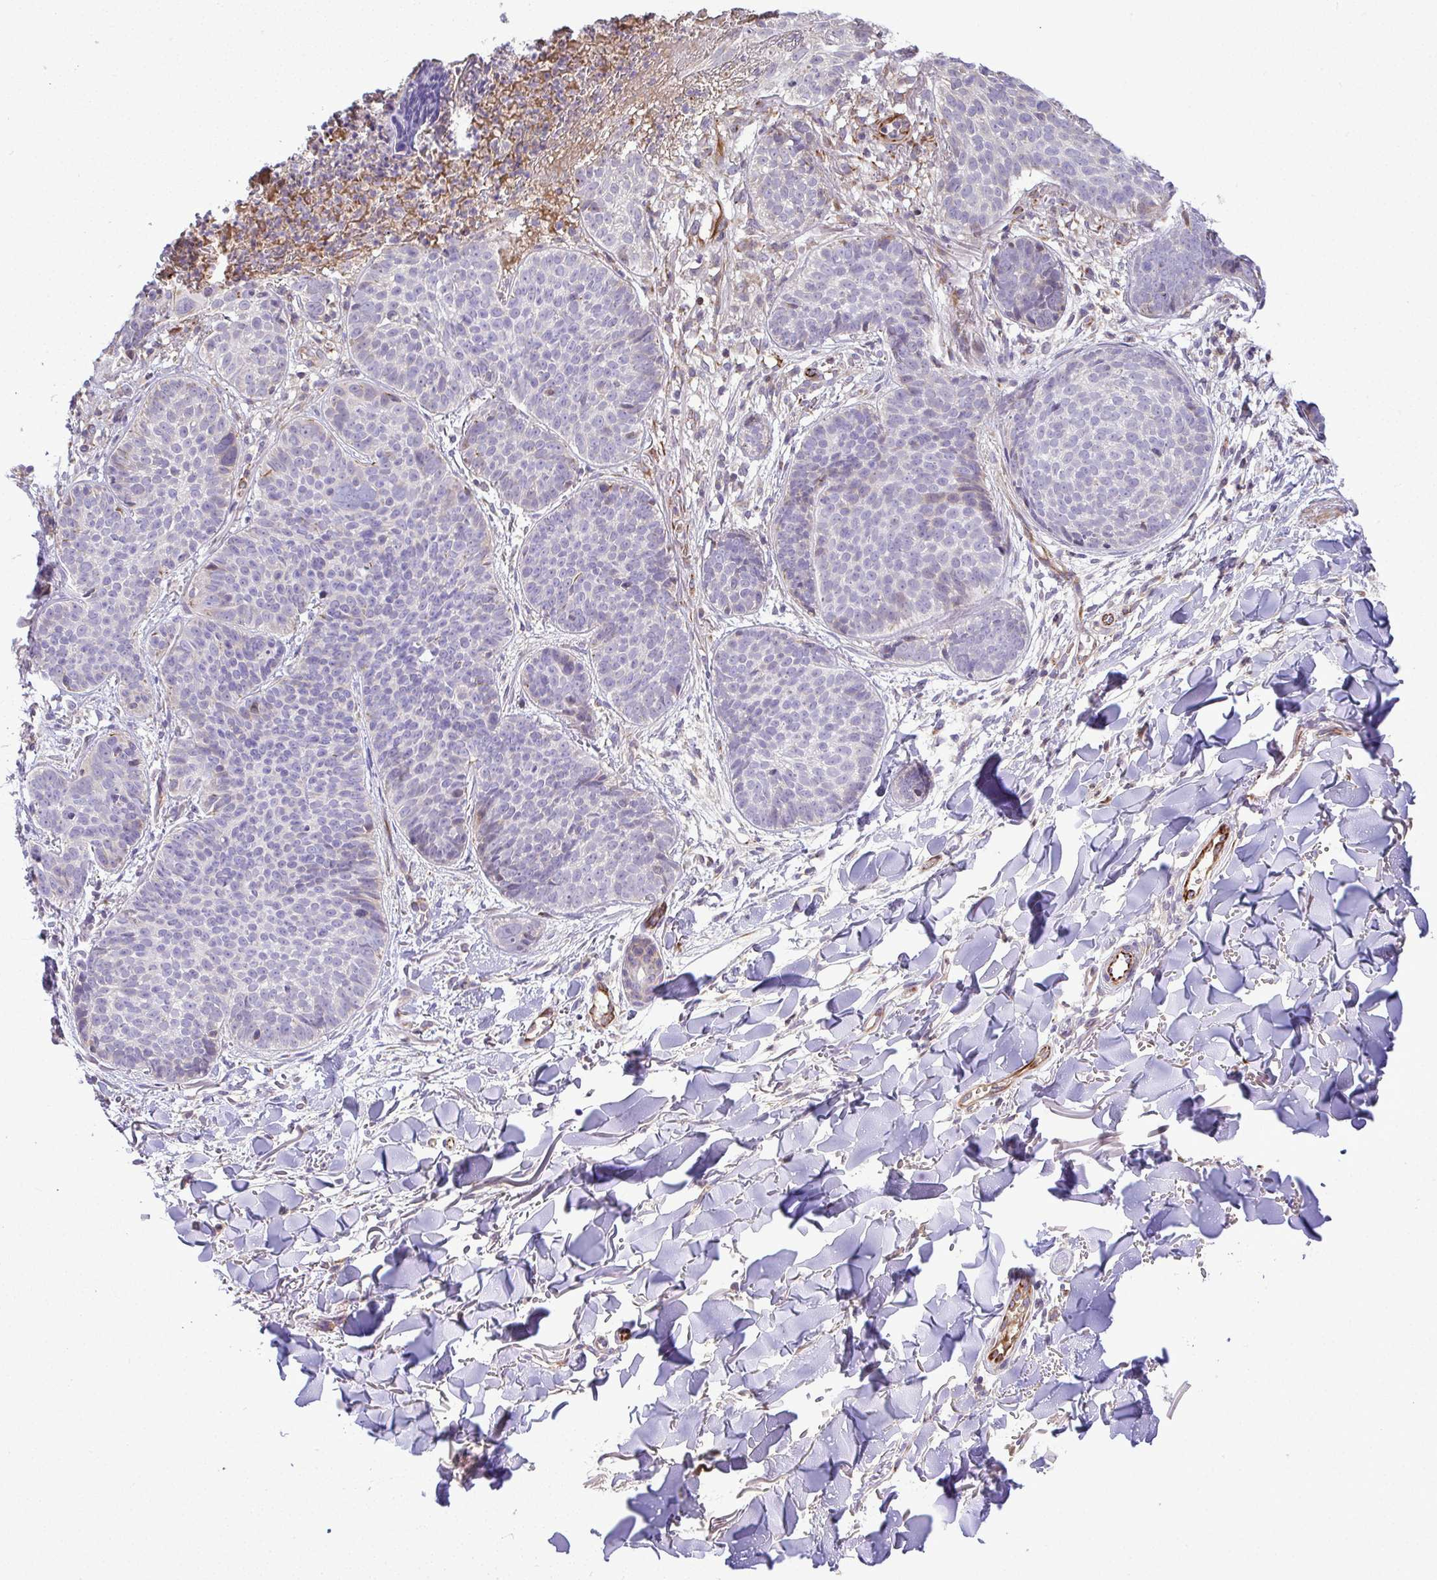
{"staining": {"intensity": "negative", "quantity": "none", "location": "none"}, "tissue": "skin cancer", "cell_type": "Tumor cells", "image_type": "cancer", "snomed": [{"axis": "morphology", "description": "Basal cell carcinoma"}, {"axis": "topography", "description": "Skin"}, {"axis": "topography", "description": "Skin of neck"}, {"axis": "topography", "description": "Skin of shoulder"}, {"axis": "topography", "description": "Skin of back"}], "caption": "DAB immunohistochemical staining of basal cell carcinoma (skin) displays no significant expression in tumor cells. The staining was performed using DAB to visualize the protein expression in brown, while the nuclei were stained in blue with hematoxylin (Magnification: 20x).", "gene": "GRID2", "patient": {"sex": "male", "age": 80}}